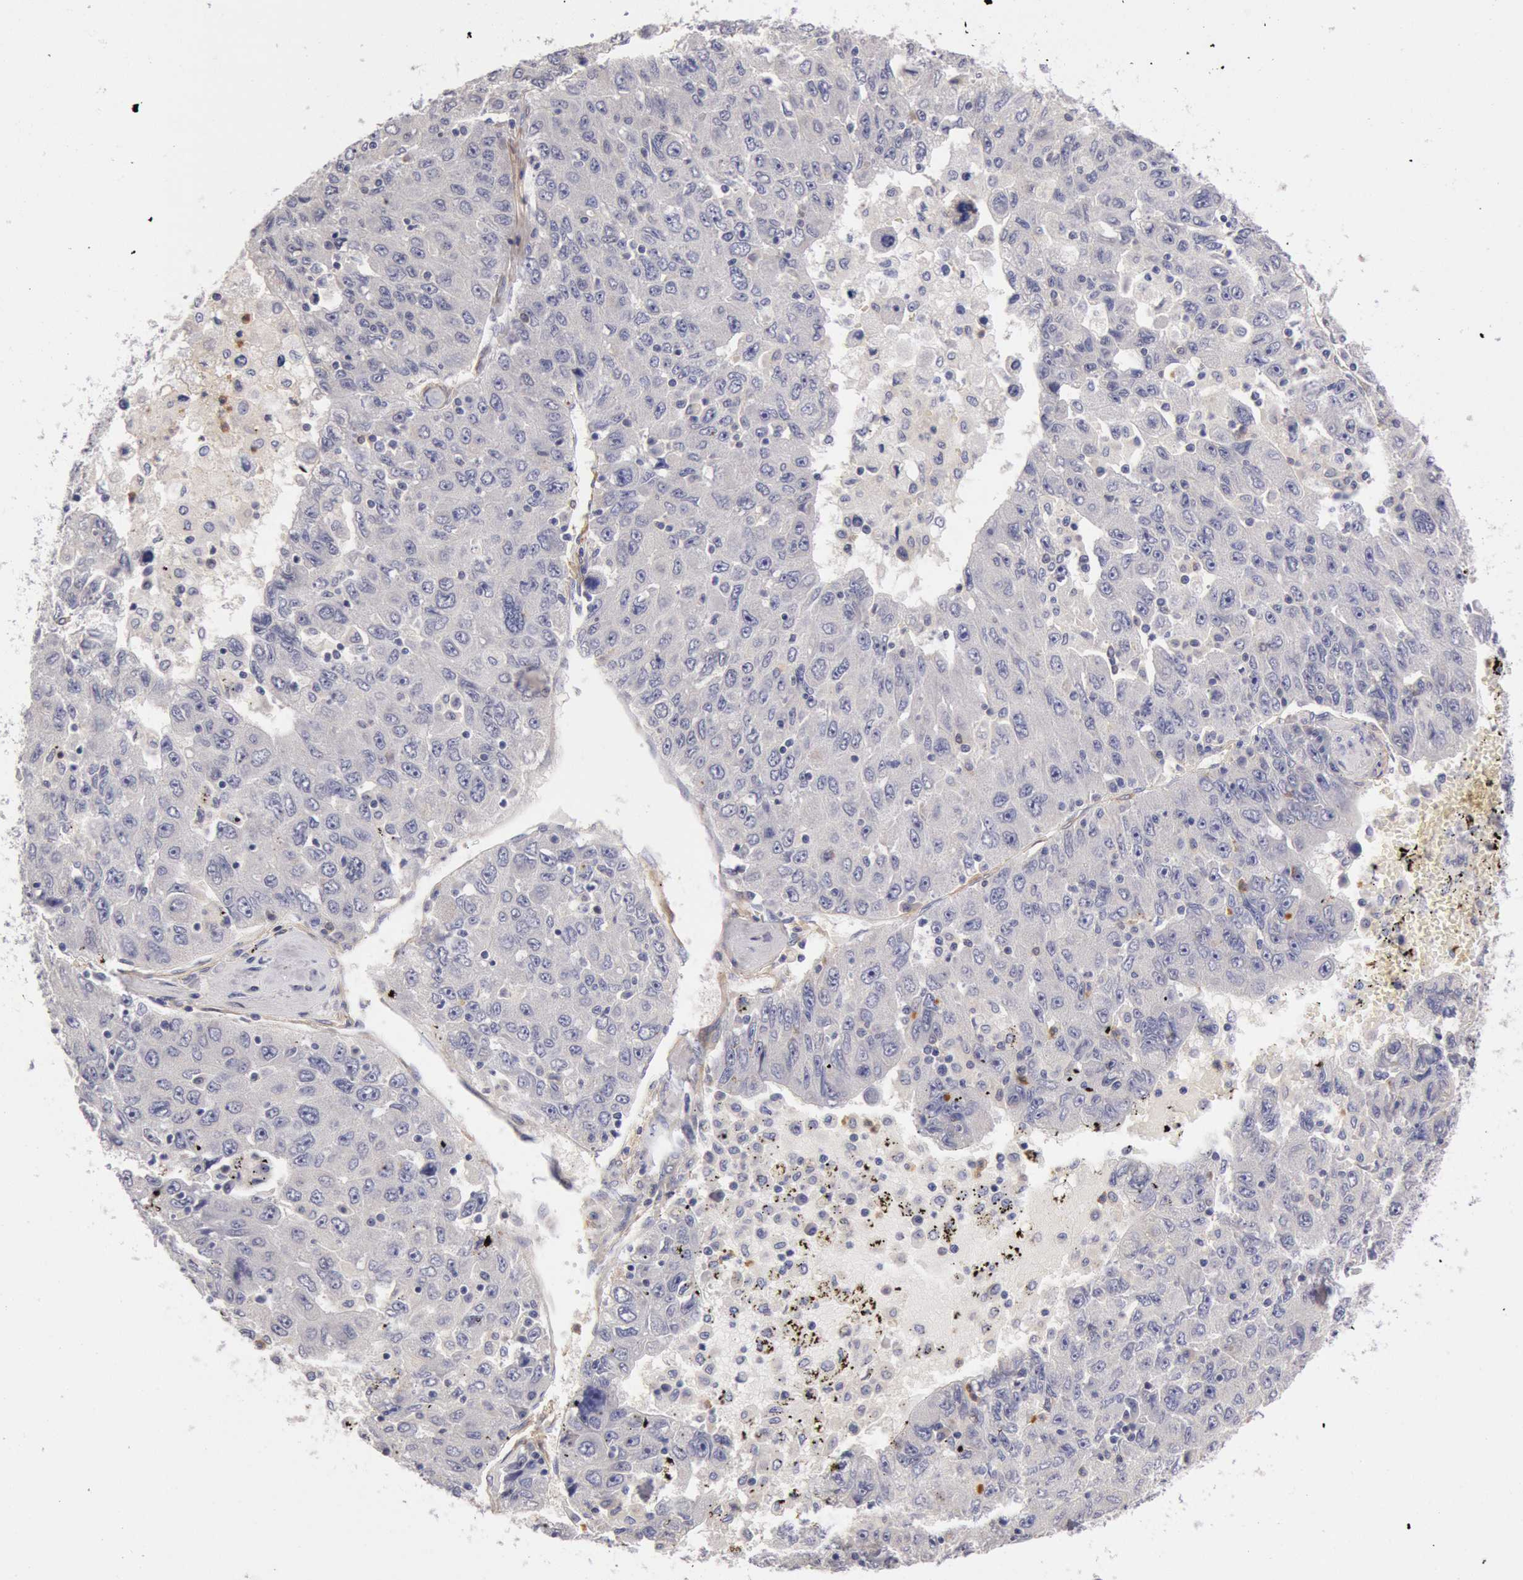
{"staining": {"intensity": "negative", "quantity": "none", "location": "none"}, "tissue": "liver cancer", "cell_type": "Tumor cells", "image_type": "cancer", "snomed": [{"axis": "morphology", "description": "Carcinoma, Hepatocellular, NOS"}, {"axis": "topography", "description": "Liver"}], "caption": "Tumor cells are negative for brown protein staining in liver cancer (hepatocellular carcinoma).", "gene": "TMED8", "patient": {"sex": "male", "age": 49}}